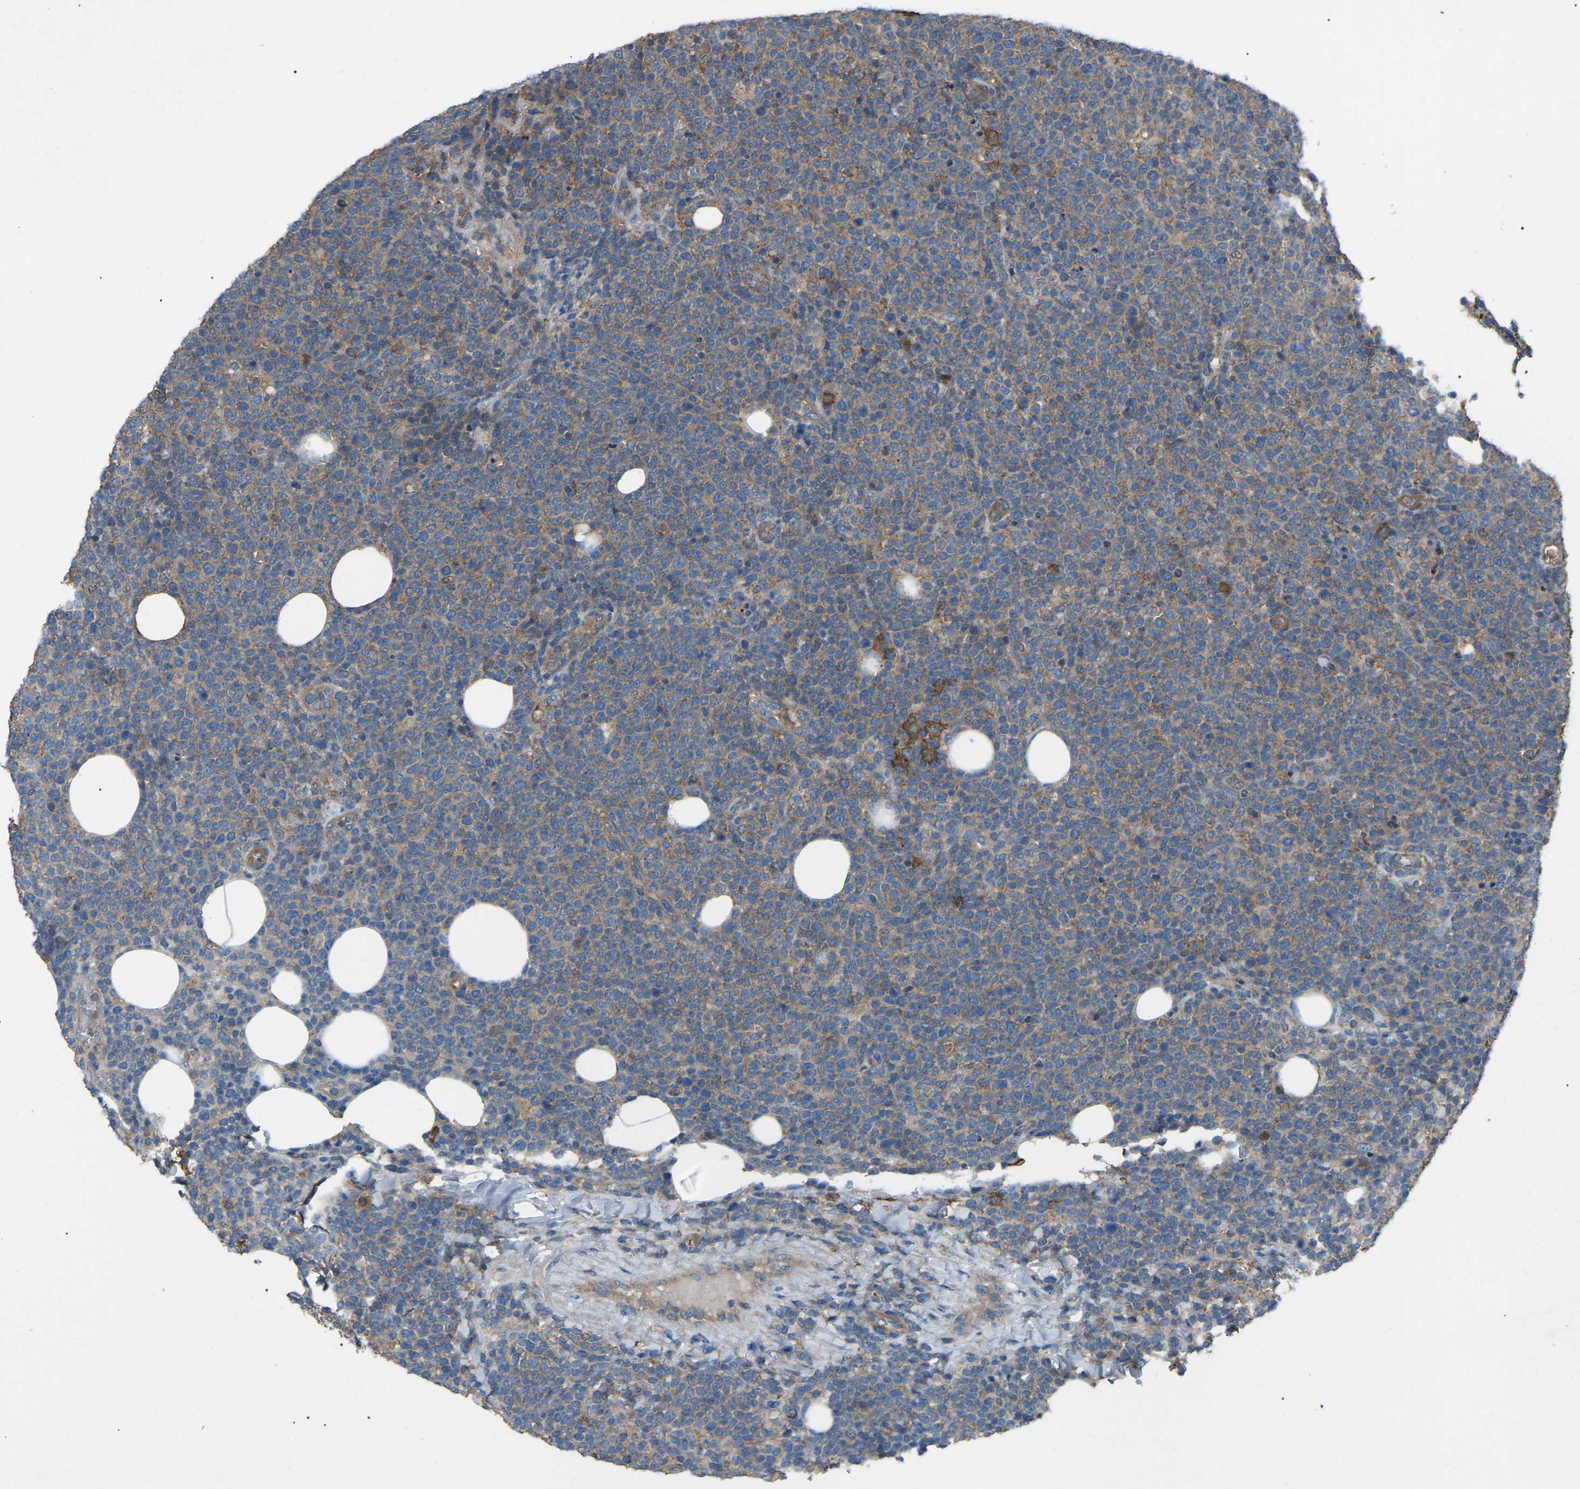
{"staining": {"intensity": "moderate", "quantity": ">75%", "location": "cytoplasmic/membranous"}, "tissue": "lymphoma", "cell_type": "Tumor cells", "image_type": "cancer", "snomed": [{"axis": "morphology", "description": "Malignant lymphoma, non-Hodgkin's type, High grade"}, {"axis": "topography", "description": "Lymph node"}], "caption": "Immunohistochemistry staining of lymphoma, which demonstrates medium levels of moderate cytoplasmic/membranous expression in about >75% of tumor cells indicating moderate cytoplasmic/membranous protein staining. The staining was performed using DAB (brown) for protein detection and nuclei were counterstained in hematoxylin (blue).", "gene": "AIMP1", "patient": {"sex": "male", "age": 61}}